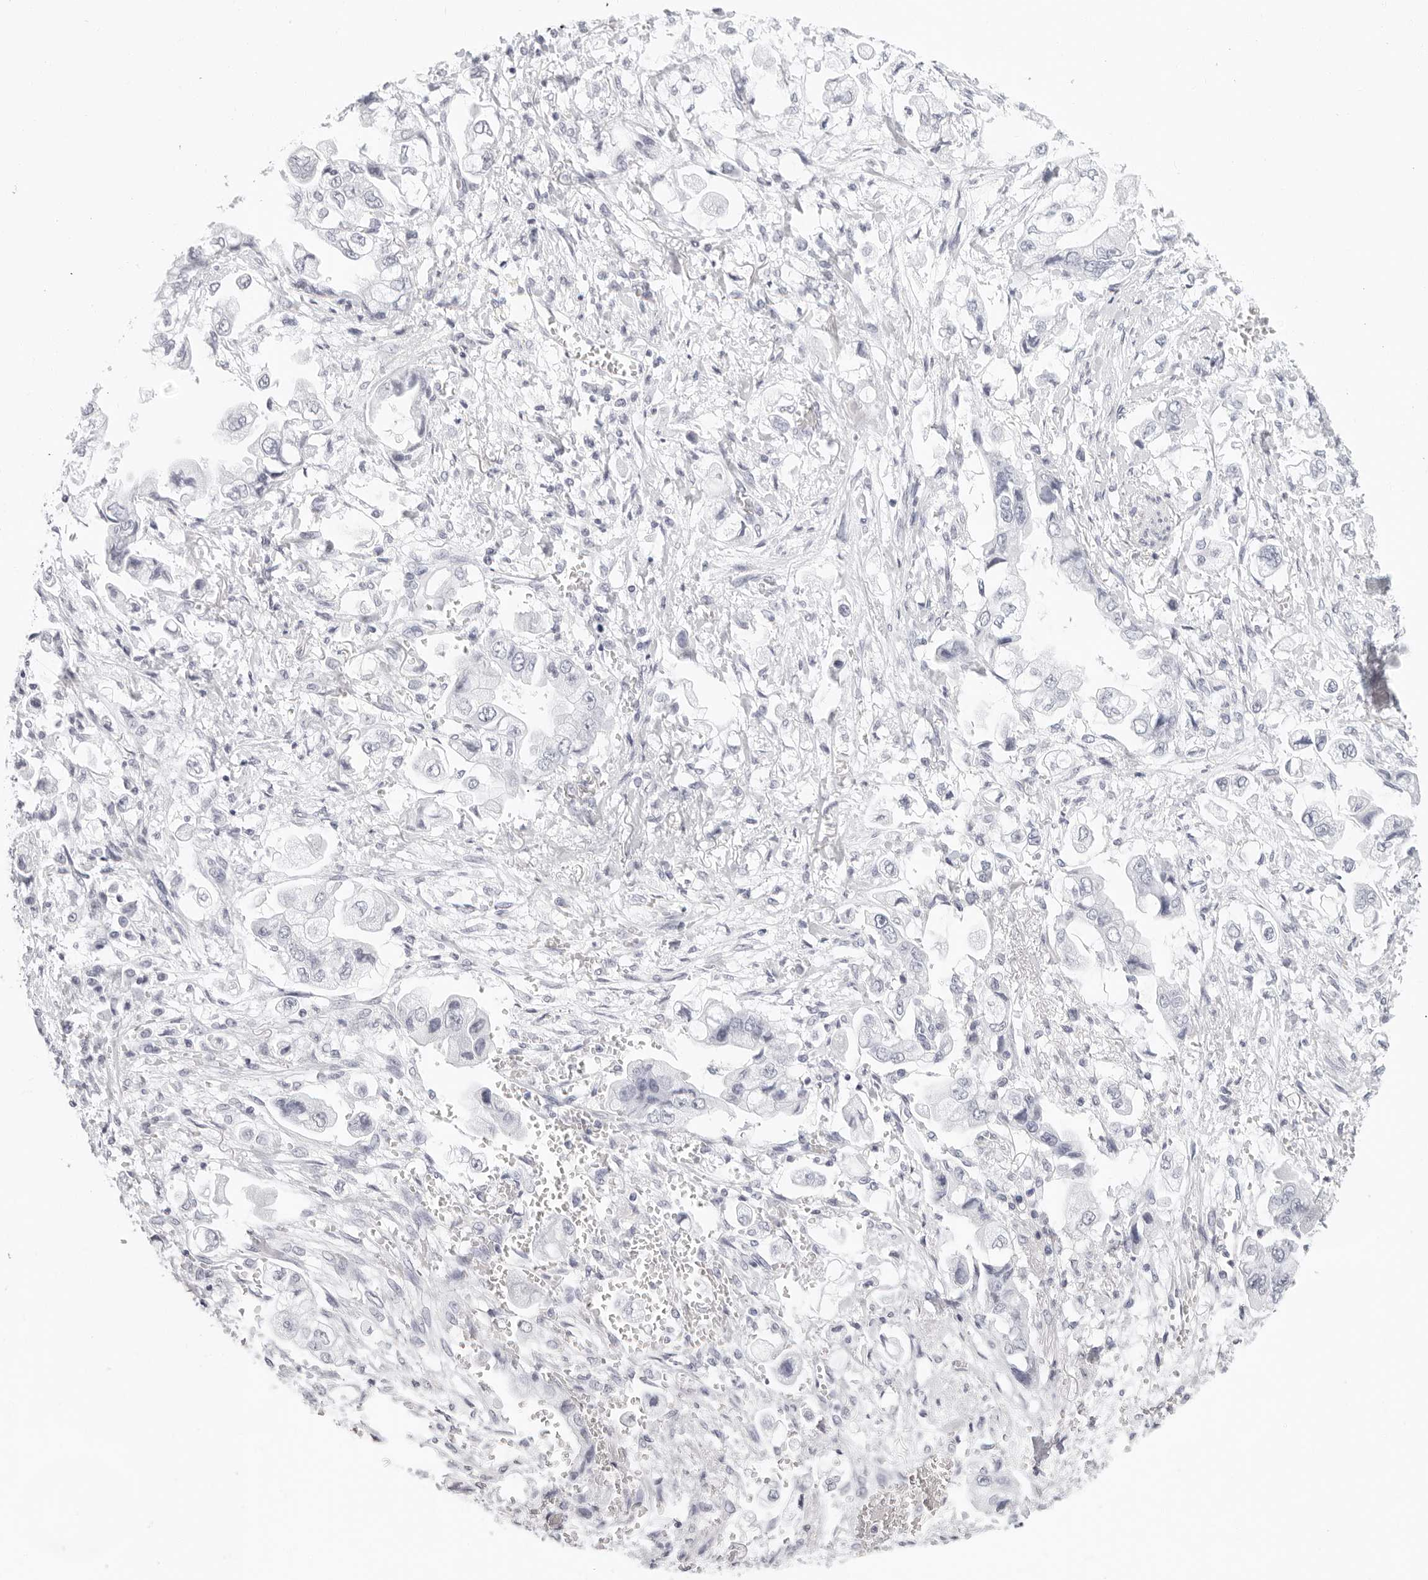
{"staining": {"intensity": "negative", "quantity": "none", "location": "none"}, "tissue": "stomach cancer", "cell_type": "Tumor cells", "image_type": "cancer", "snomed": [{"axis": "morphology", "description": "Adenocarcinoma, NOS"}, {"axis": "topography", "description": "Stomach"}], "caption": "Histopathology image shows no protein expression in tumor cells of stomach cancer (adenocarcinoma) tissue.", "gene": "AGMAT", "patient": {"sex": "male", "age": 62}}